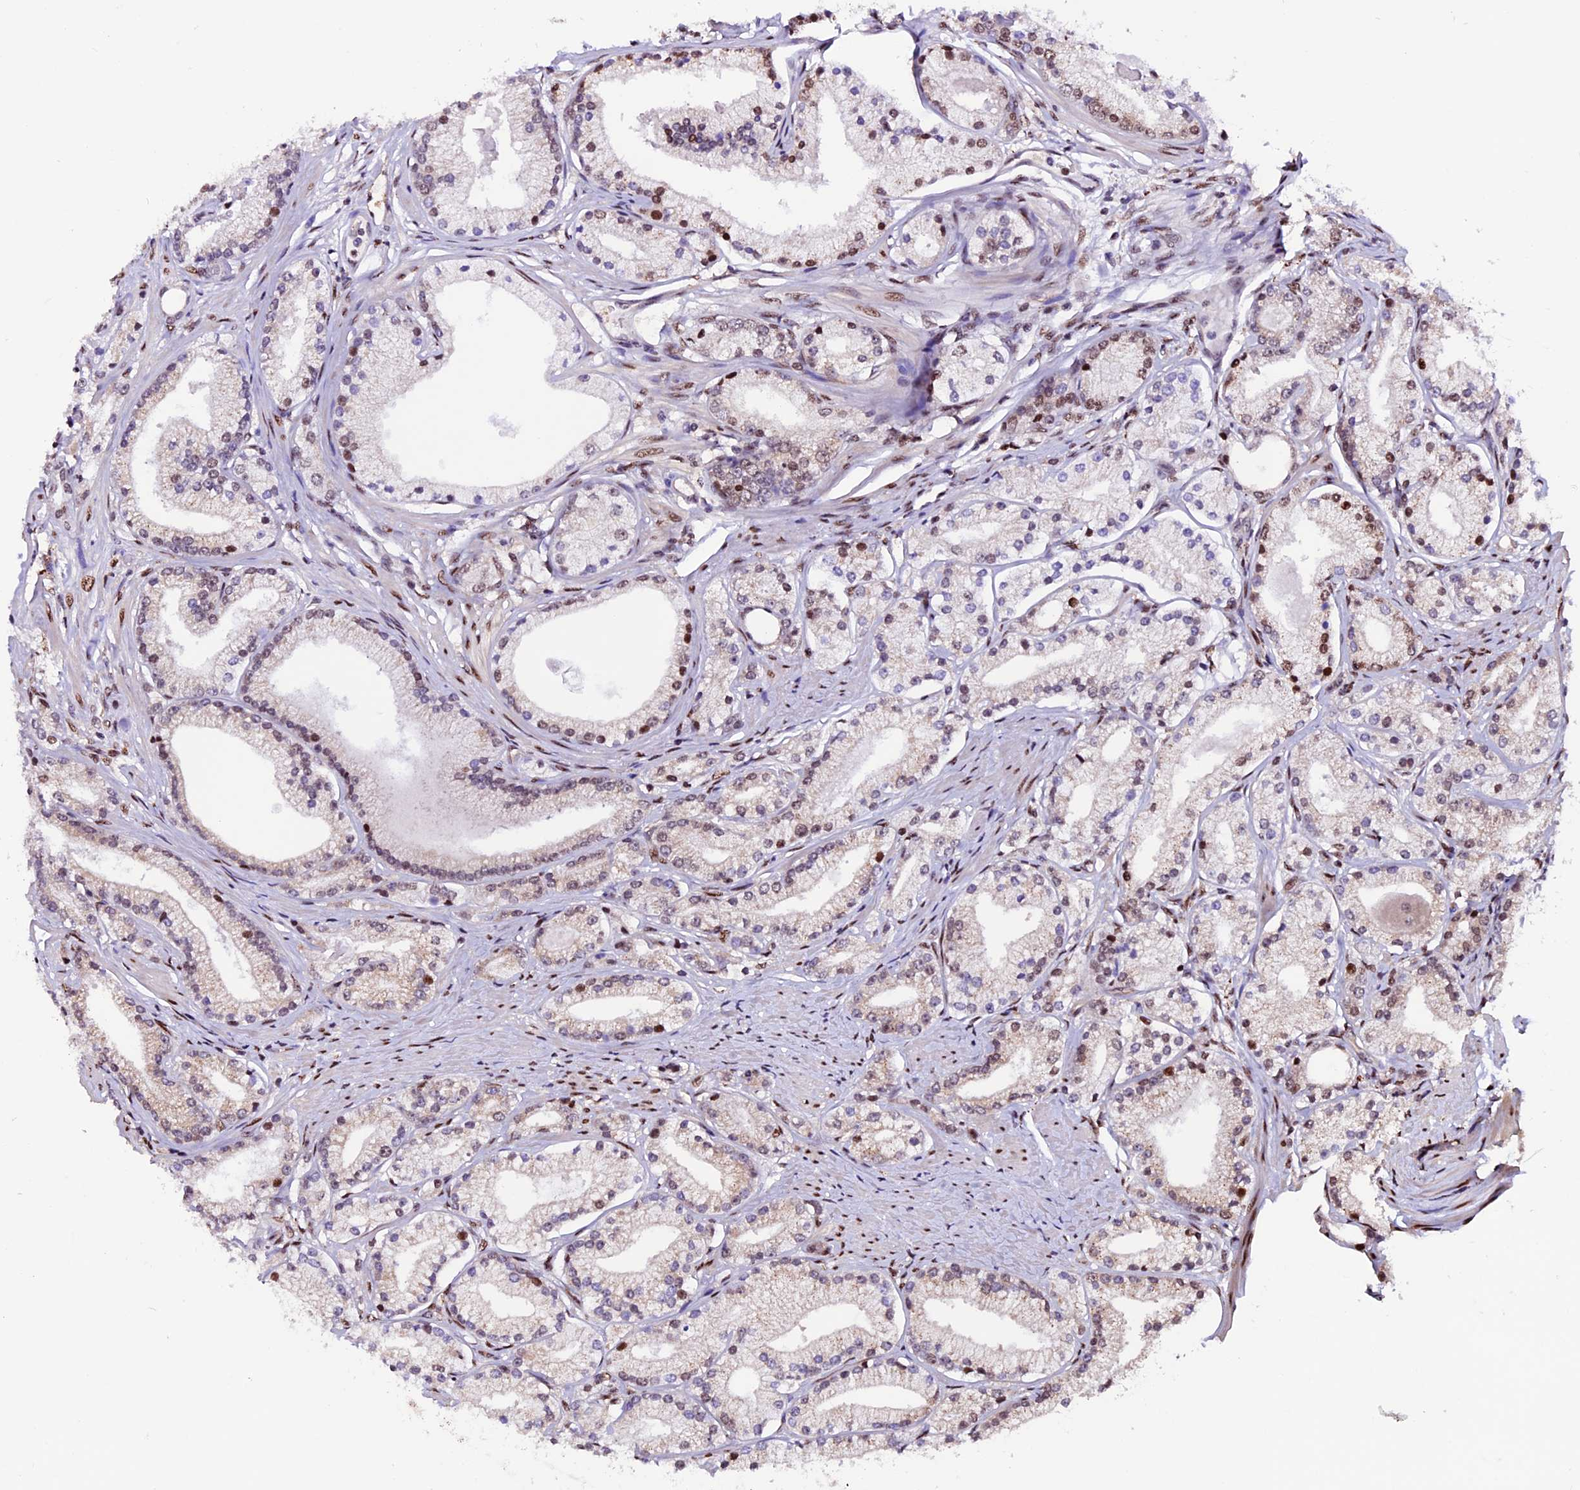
{"staining": {"intensity": "moderate", "quantity": "<25%", "location": "nuclear"}, "tissue": "prostate cancer", "cell_type": "Tumor cells", "image_type": "cancer", "snomed": [{"axis": "morphology", "description": "Adenocarcinoma, Low grade"}, {"axis": "topography", "description": "Prostate"}], "caption": "High-power microscopy captured an IHC photomicrograph of prostate cancer (adenocarcinoma (low-grade)), revealing moderate nuclear staining in about <25% of tumor cells. The staining was performed using DAB to visualize the protein expression in brown, while the nuclei were stained in blue with hematoxylin (Magnification: 20x).", "gene": "RINL", "patient": {"sex": "male", "age": 57}}